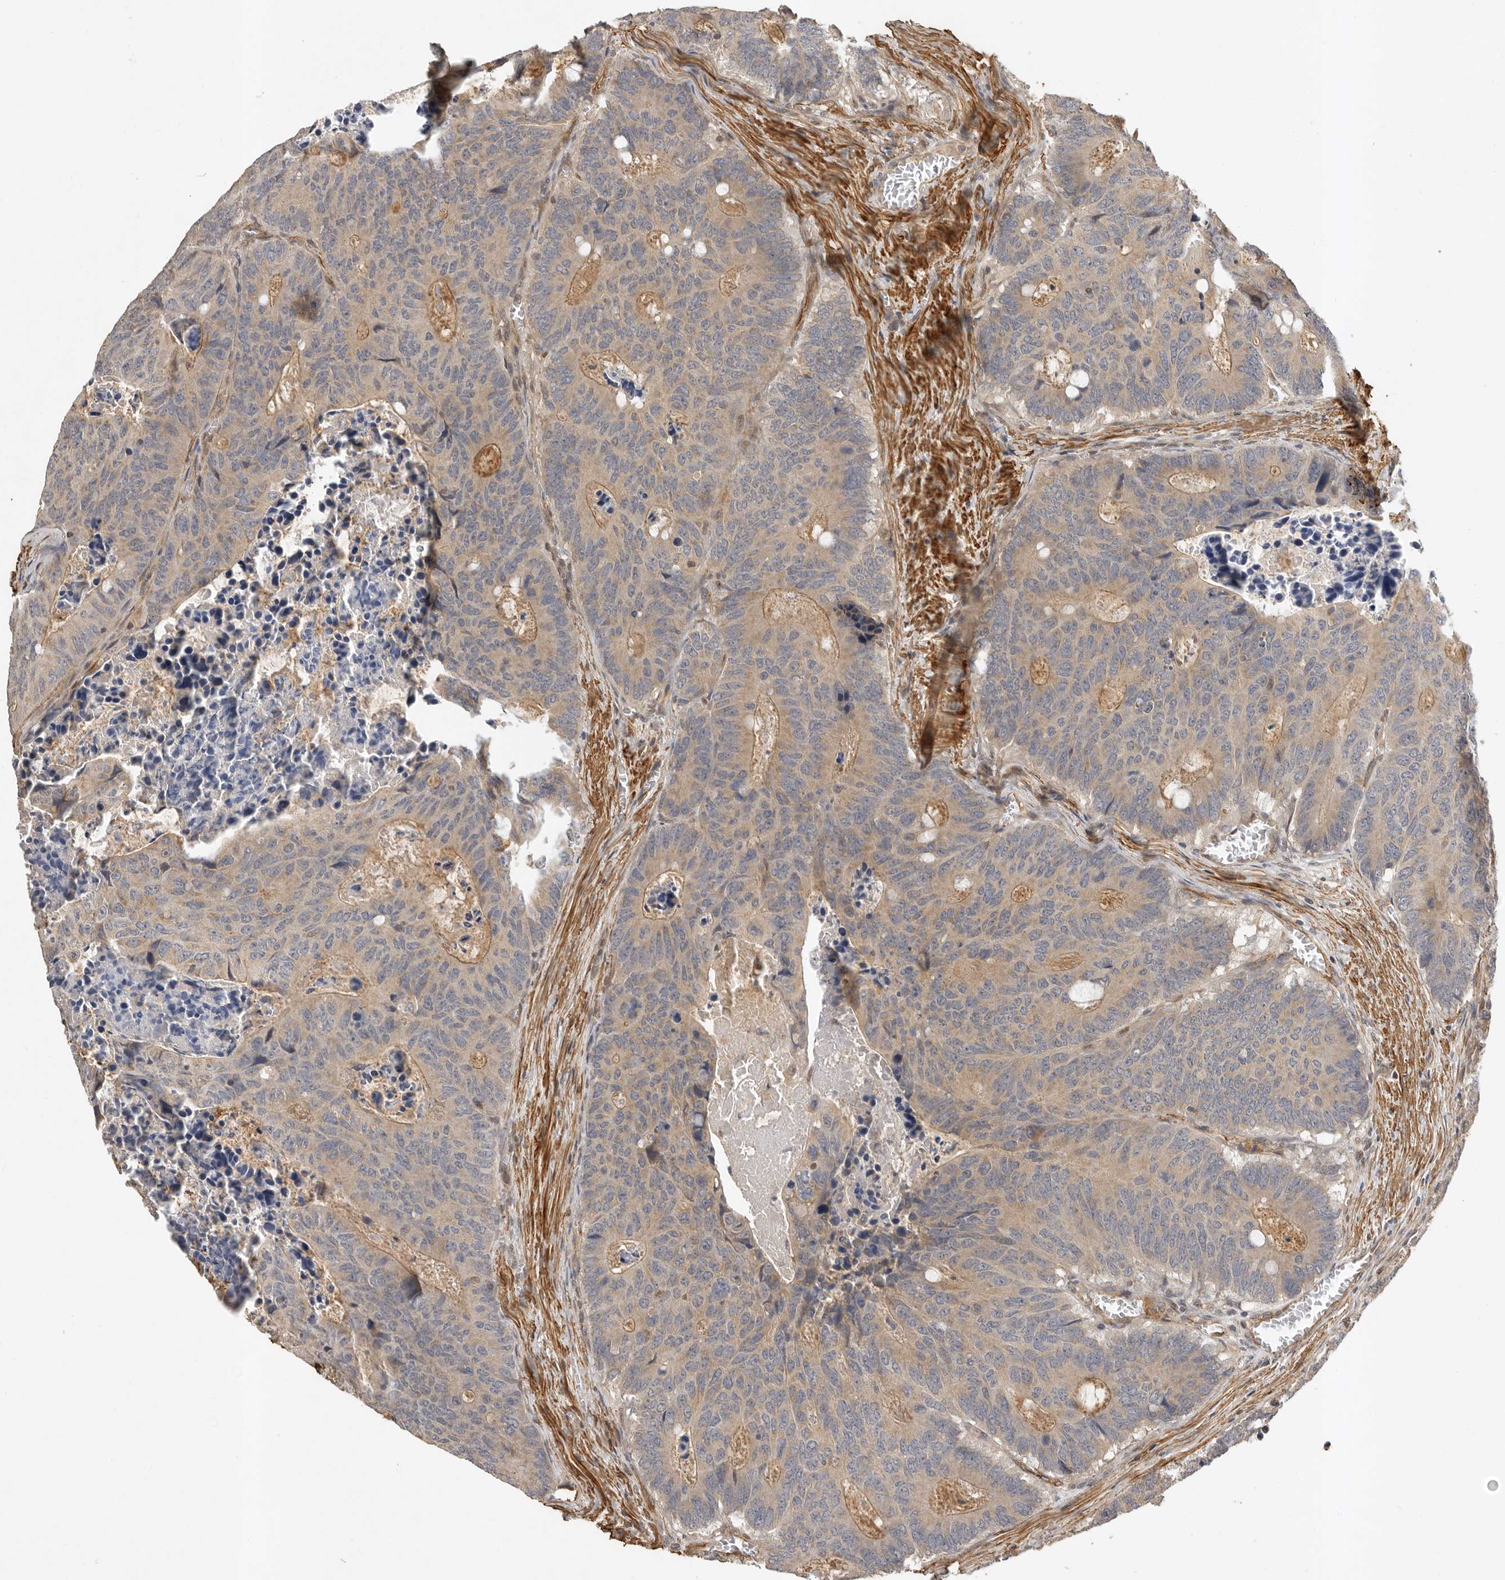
{"staining": {"intensity": "weak", "quantity": "25%-75%", "location": "cytoplasmic/membranous"}, "tissue": "colorectal cancer", "cell_type": "Tumor cells", "image_type": "cancer", "snomed": [{"axis": "morphology", "description": "Adenocarcinoma, NOS"}, {"axis": "topography", "description": "Colon"}], "caption": "The image shows a brown stain indicating the presence of a protein in the cytoplasmic/membranous of tumor cells in colorectal adenocarcinoma.", "gene": "RNF157", "patient": {"sex": "male", "age": 87}}